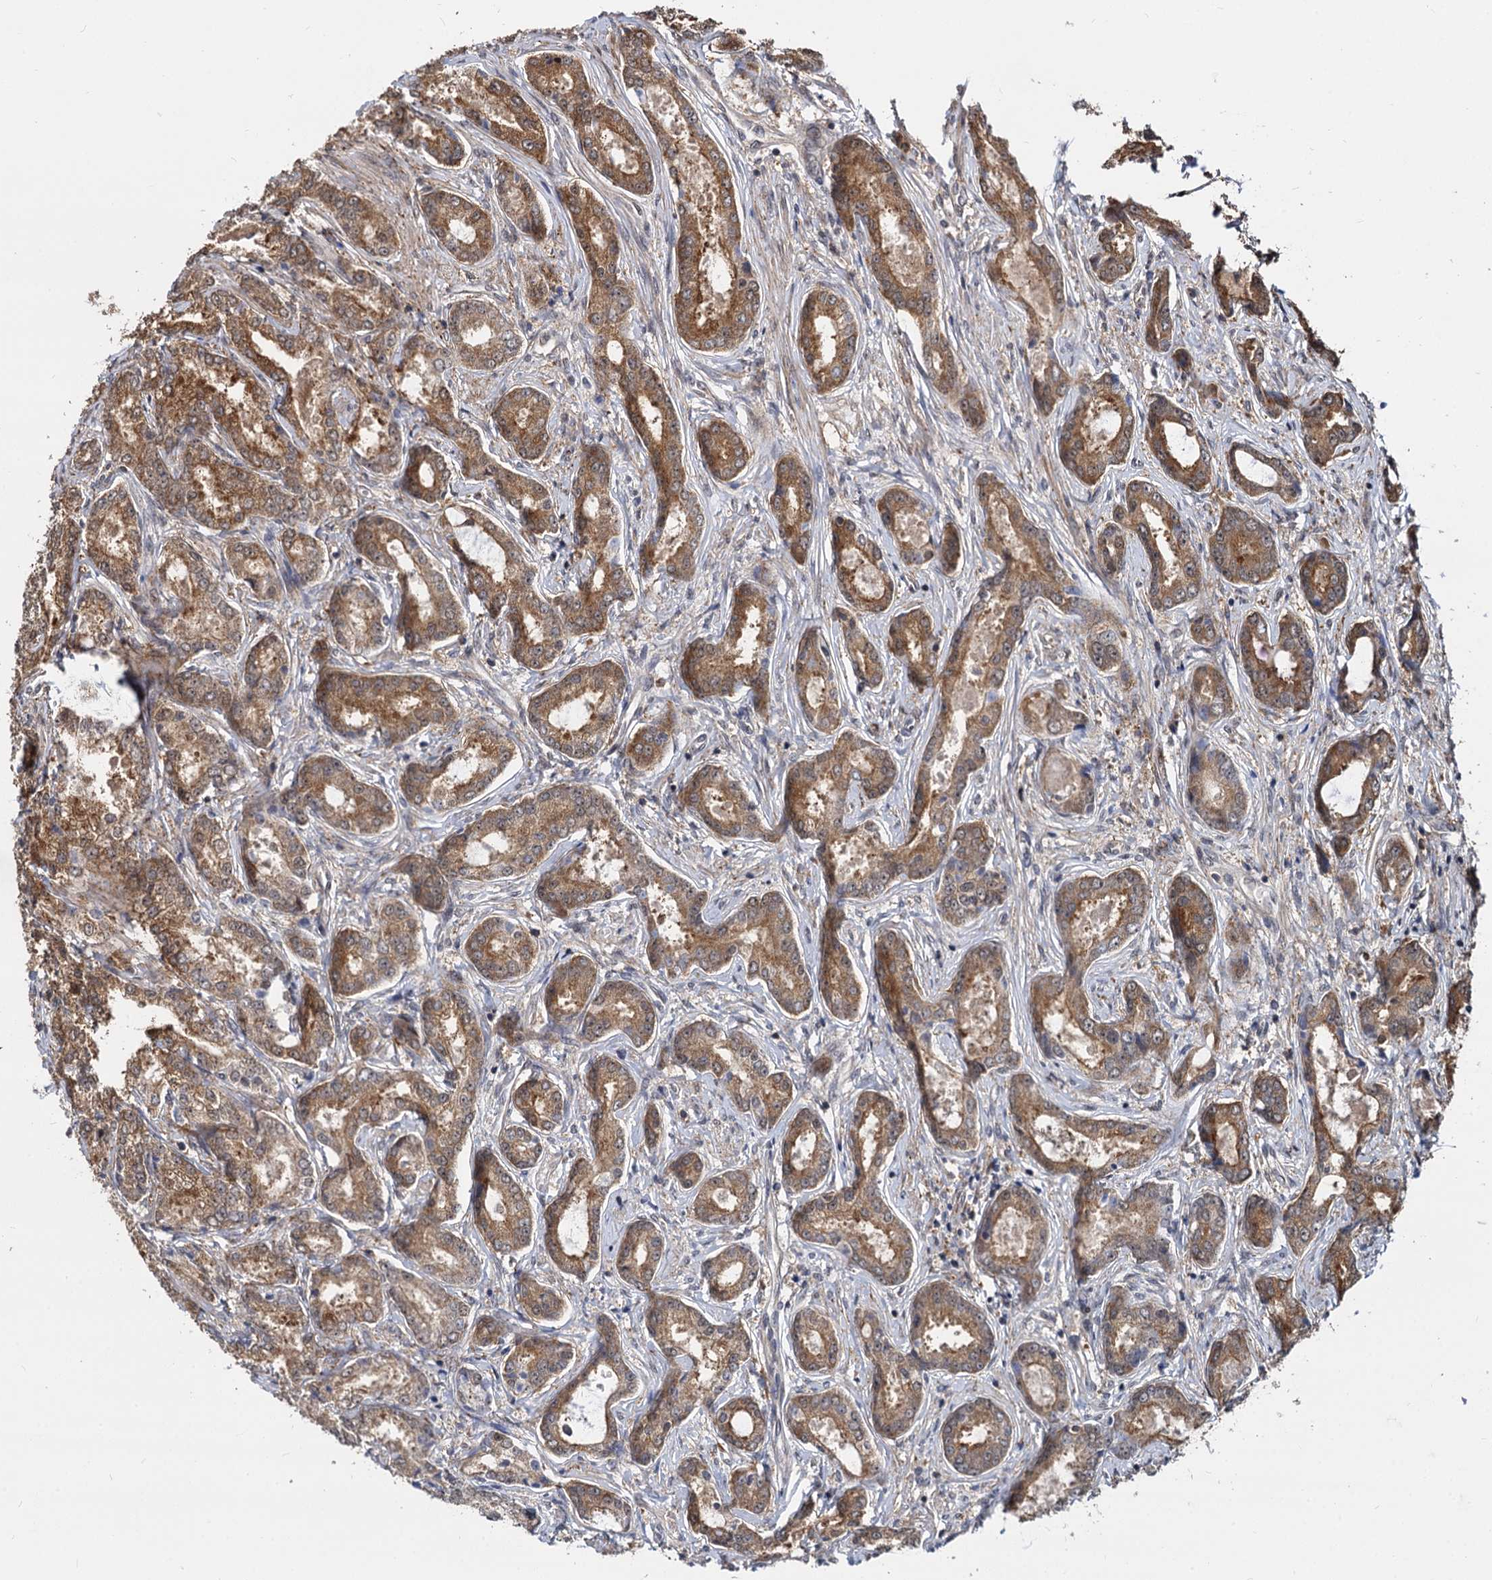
{"staining": {"intensity": "moderate", "quantity": ">75%", "location": "cytoplasmic/membranous"}, "tissue": "prostate cancer", "cell_type": "Tumor cells", "image_type": "cancer", "snomed": [{"axis": "morphology", "description": "Adenocarcinoma, Low grade"}, {"axis": "topography", "description": "Prostate"}], "caption": "Brown immunohistochemical staining in prostate cancer demonstrates moderate cytoplasmic/membranous staining in about >75% of tumor cells.", "gene": "PSMD4", "patient": {"sex": "male", "age": 68}}